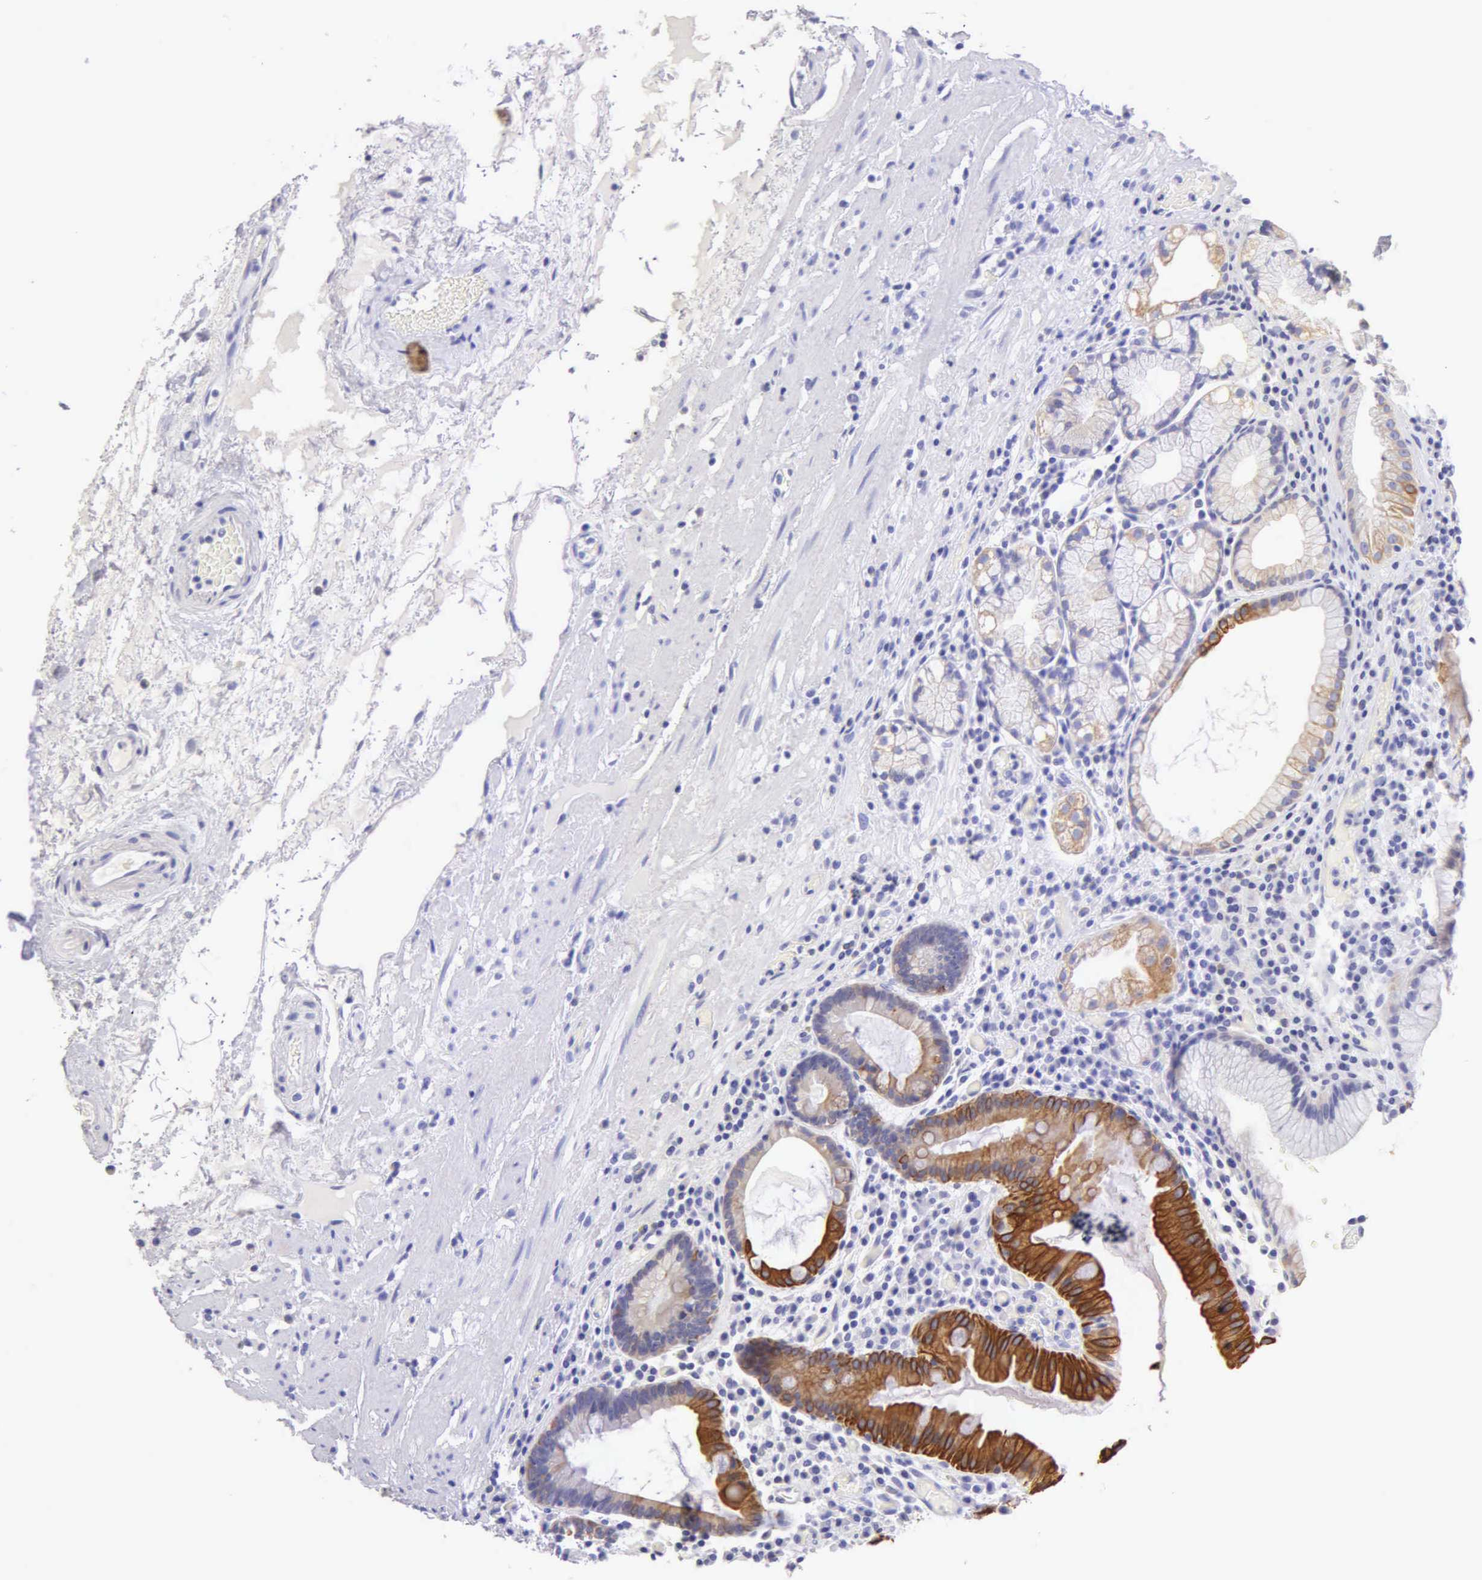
{"staining": {"intensity": "strong", "quantity": "<25%", "location": "cytoplasmic/membranous"}, "tissue": "stomach", "cell_type": "Glandular cells", "image_type": "normal", "snomed": [{"axis": "morphology", "description": "Normal tissue, NOS"}, {"axis": "topography", "description": "Stomach, lower"}, {"axis": "topography", "description": "Duodenum"}], "caption": "Immunohistochemistry (IHC) staining of benign stomach, which reveals medium levels of strong cytoplasmic/membranous staining in approximately <25% of glandular cells indicating strong cytoplasmic/membranous protein staining. The staining was performed using DAB (brown) for protein detection and nuclei were counterstained in hematoxylin (blue).", "gene": "KRT17", "patient": {"sex": "male", "age": 84}}